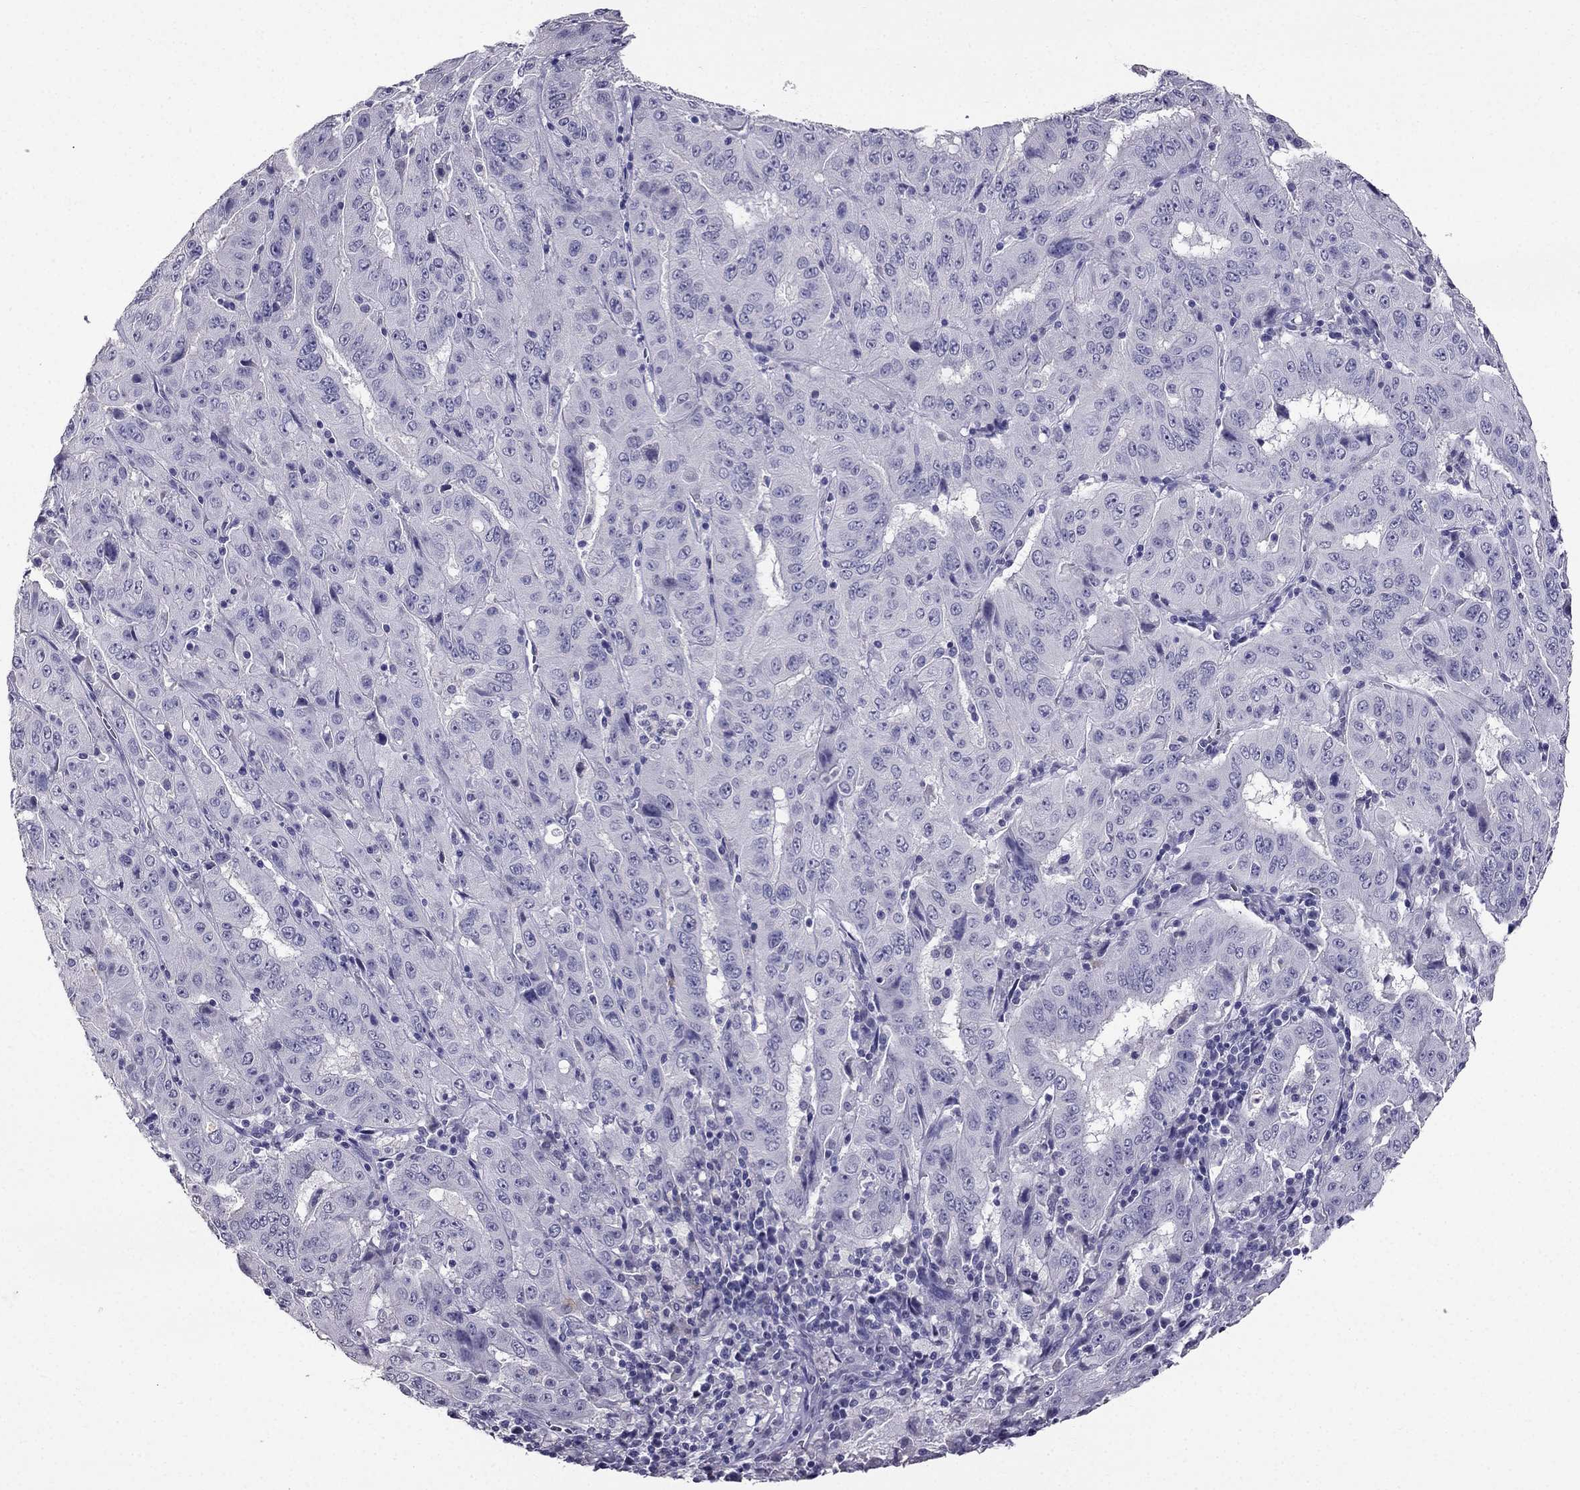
{"staining": {"intensity": "negative", "quantity": "none", "location": "none"}, "tissue": "pancreatic cancer", "cell_type": "Tumor cells", "image_type": "cancer", "snomed": [{"axis": "morphology", "description": "Adenocarcinoma, NOS"}, {"axis": "topography", "description": "Pancreas"}], "caption": "High magnification brightfield microscopy of adenocarcinoma (pancreatic) stained with DAB (3,3'-diaminobenzidine) (brown) and counterstained with hematoxylin (blue): tumor cells show no significant expression. The staining was performed using DAB (3,3'-diaminobenzidine) to visualize the protein expression in brown, while the nuclei were stained in blue with hematoxylin (Magnification: 20x).", "gene": "SCG5", "patient": {"sex": "male", "age": 63}}